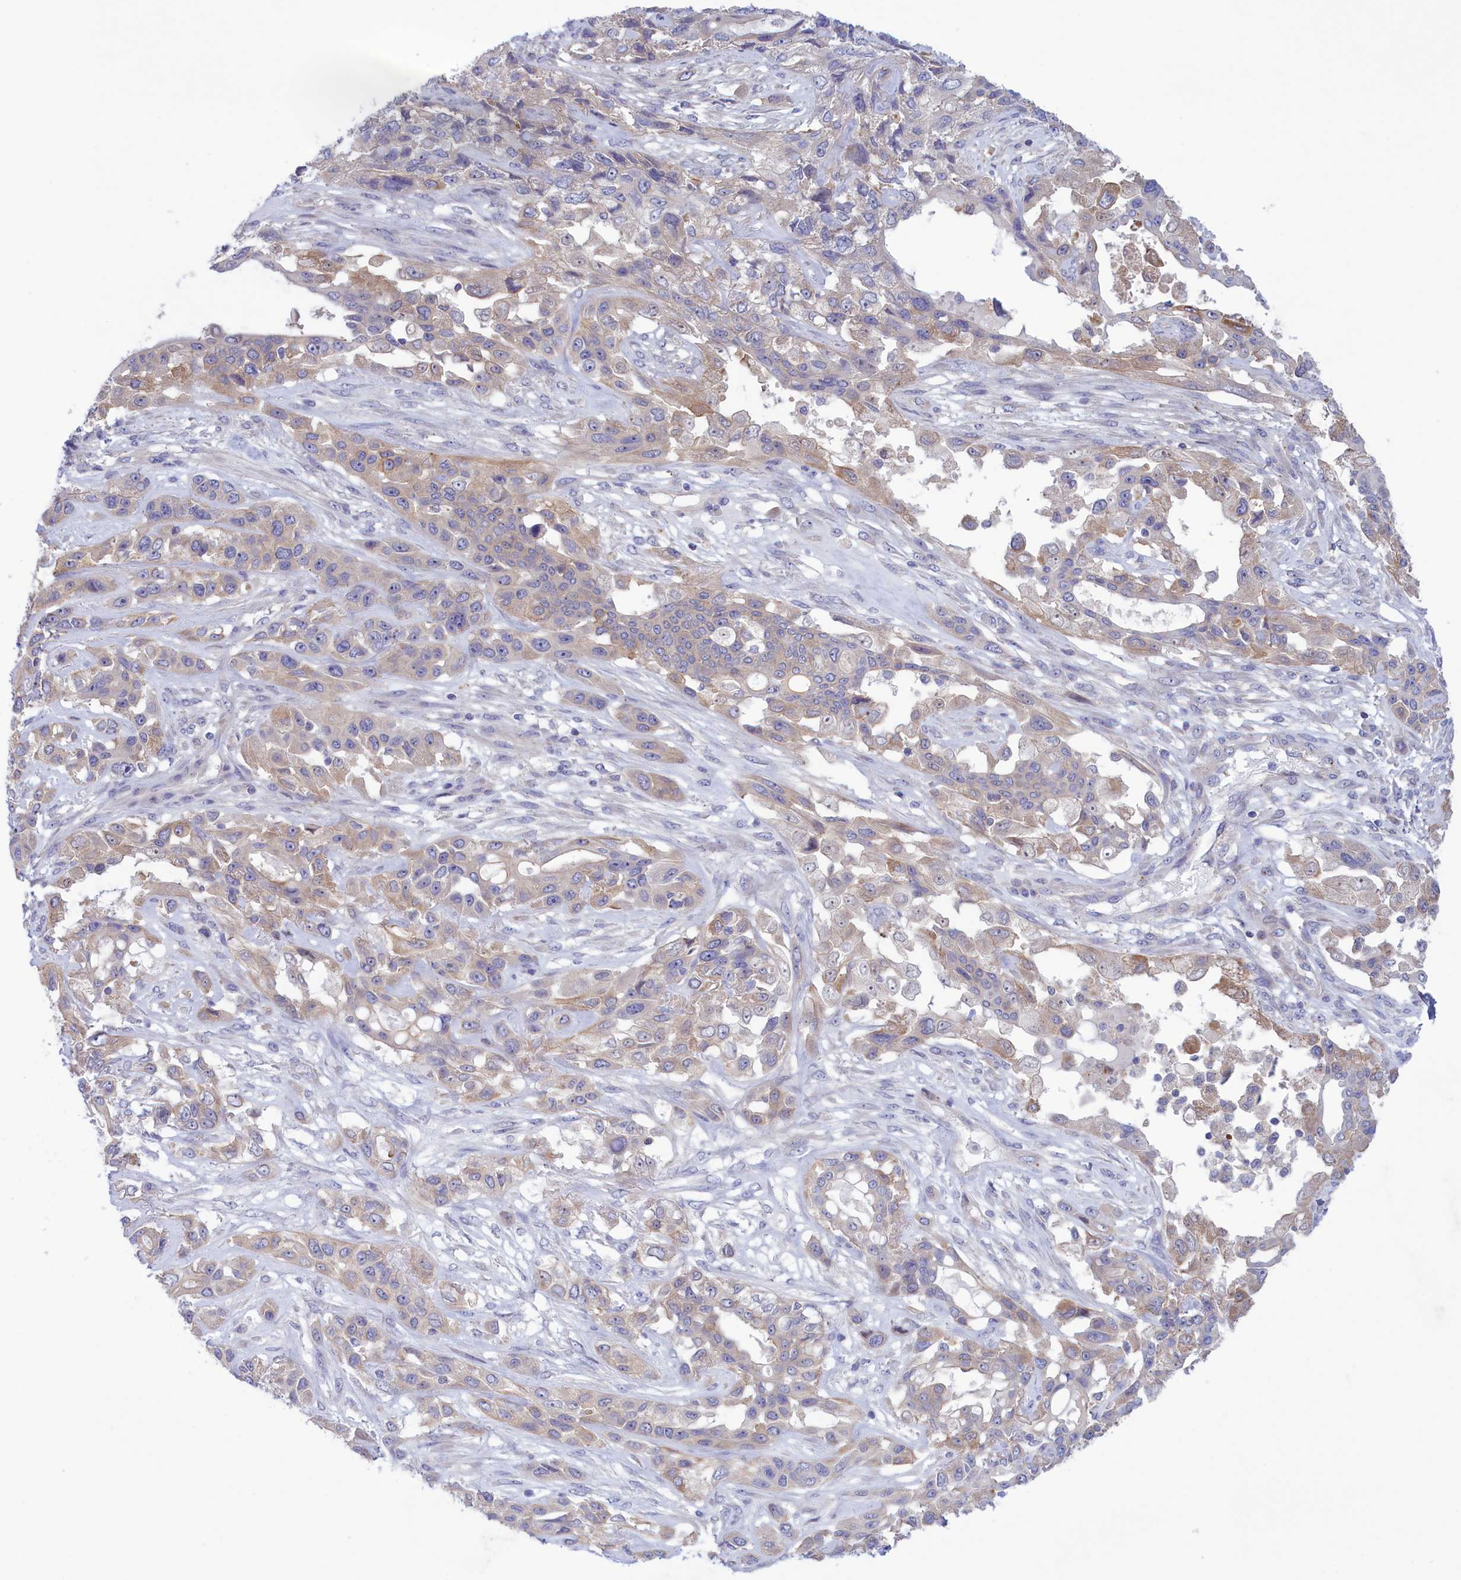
{"staining": {"intensity": "weak", "quantity": "<25%", "location": "cytoplasmic/membranous"}, "tissue": "lung cancer", "cell_type": "Tumor cells", "image_type": "cancer", "snomed": [{"axis": "morphology", "description": "Squamous cell carcinoma, NOS"}, {"axis": "topography", "description": "Lung"}], "caption": "Histopathology image shows no protein positivity in tumor cells of lung cancer tissue.", "gene": "CORO2A", "patient": {"sex": "female", "age": 70}}